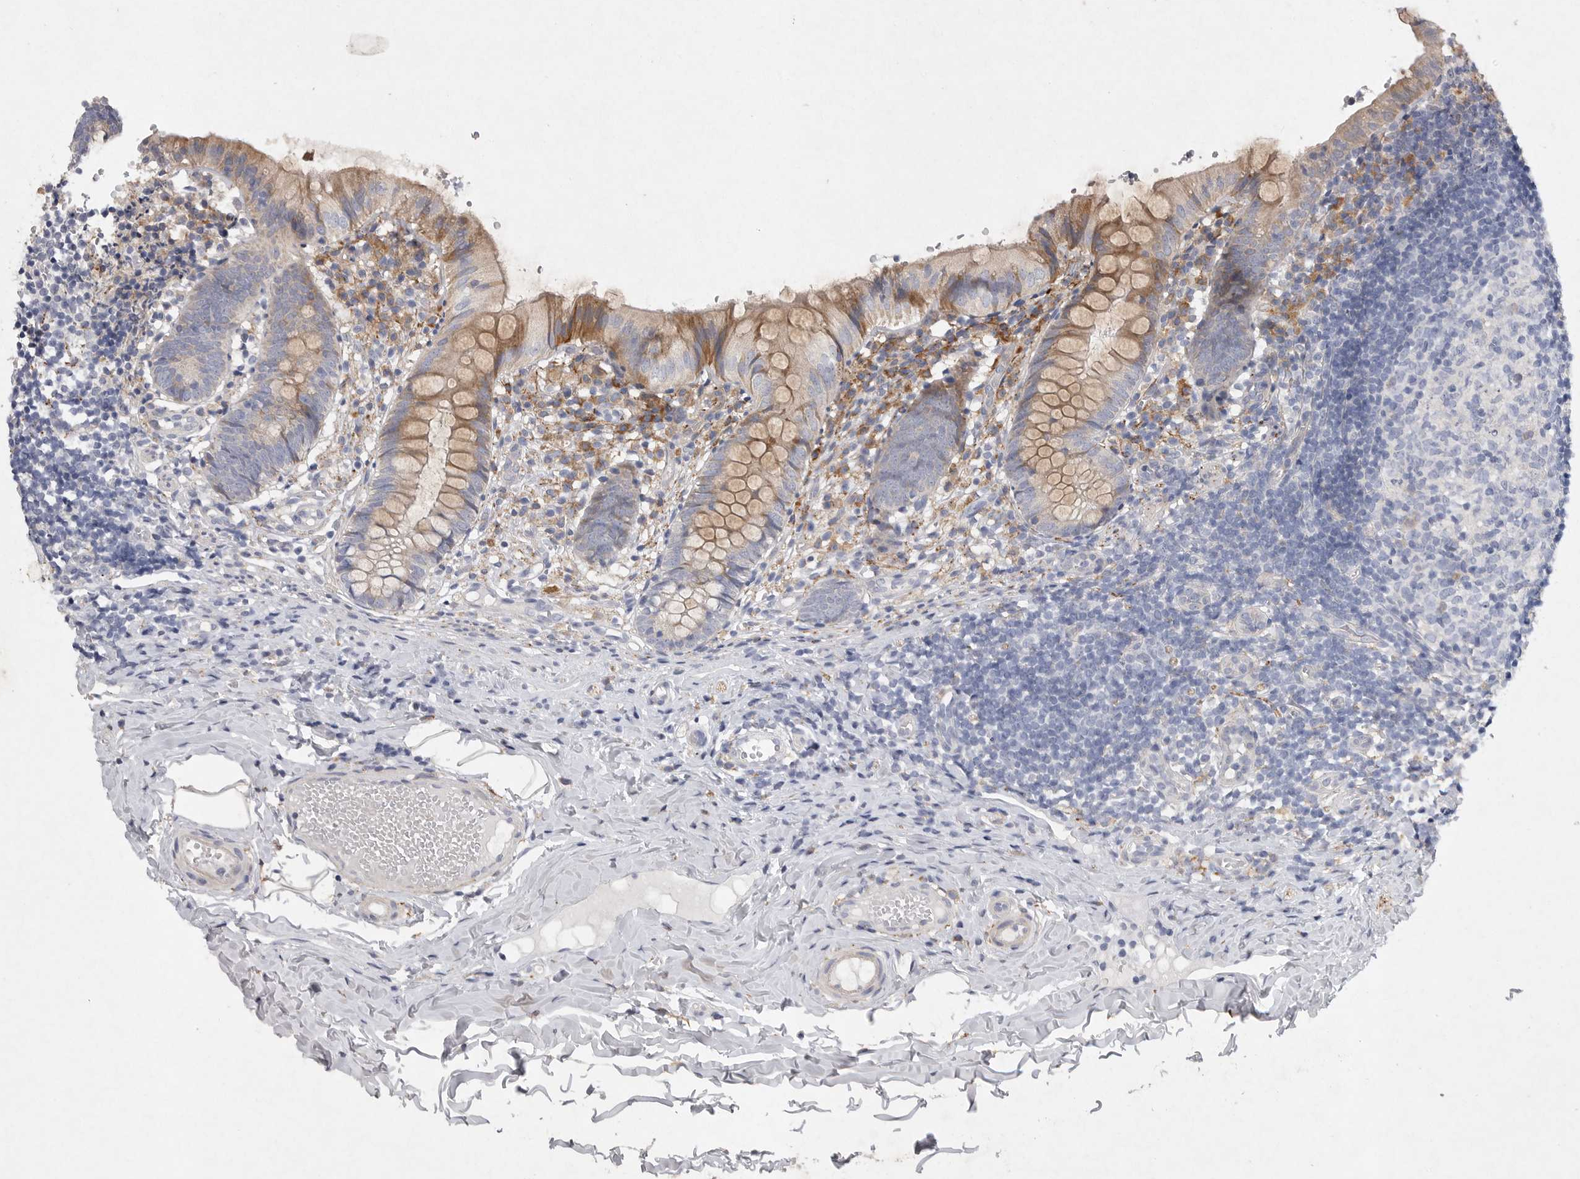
{"staining": {"intensity": "moderate", "quantity": ">75%", "location": "cytoplasmic/membranous"}, "tissue": "appendix", "cell_type": "Glandular cells", "image_type": "normal", "snomed": [{"axis": "morphology", "description": "Normal tissue, NOS"}, {"axis": "topography", "description": "Appendix"}], "caption": "The micrograph reveals staining of normal appendix, revealing moderate cytoplasmic/membranous protein positivity (brown color) within glandular cells.", "gene": "EDEM3", "patient": {"sex": "male", "age": 8}}